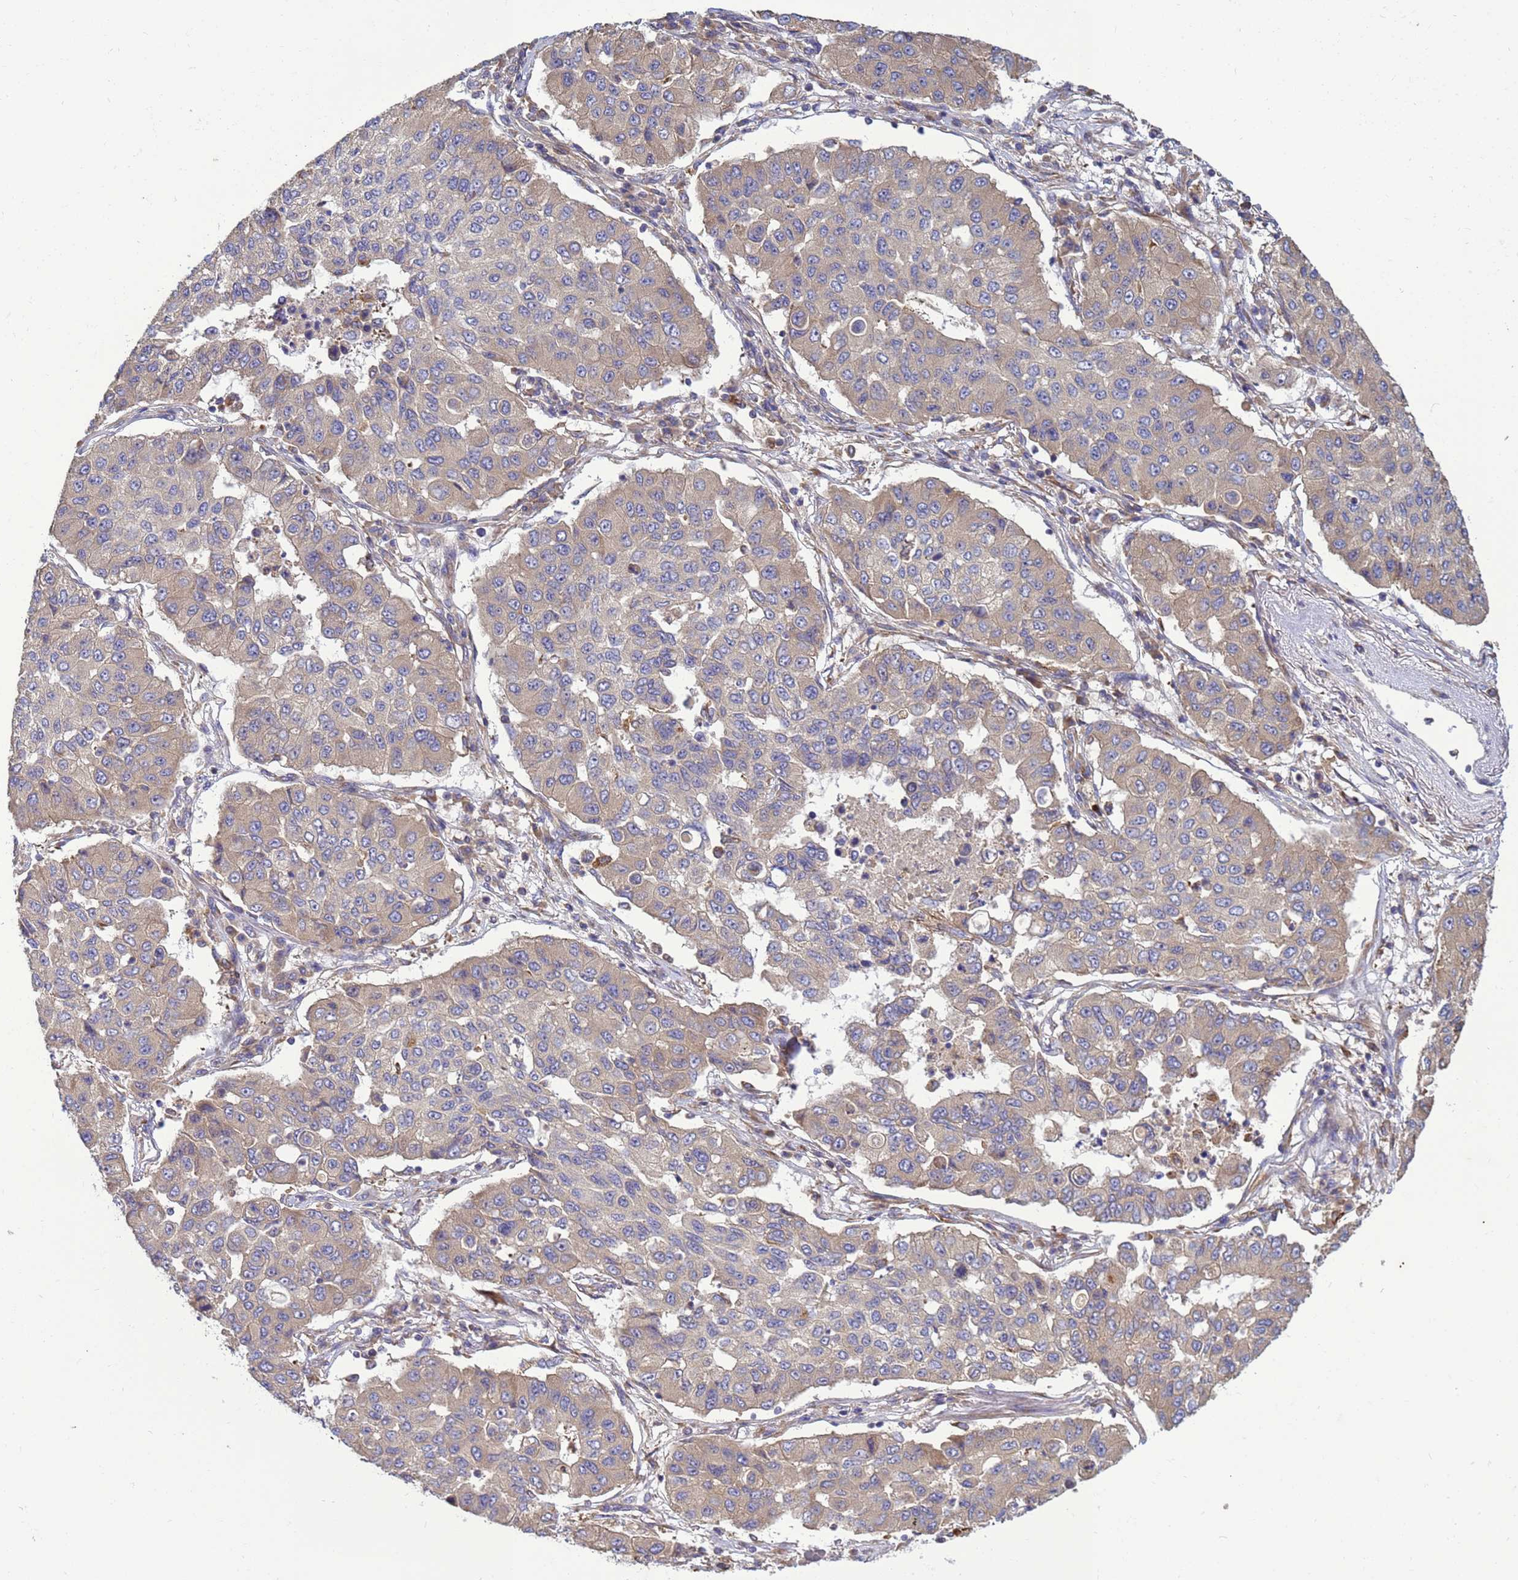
{"staining": {"intensity": "weak", "quantity": ">75%", "location": "cytoplasmic/membranous"}, "tissue": "lung cancer", "cell_type": "Tumor cells", "image_type": "cancer", "snomed": [{"axis": "morphology", "description": "Squamous cell carcinoma, NOS"}, {"axis": "topography", "description": "Lung"}], "caption": "The micrograph exhibits a brown stain indicating the presence of a protein in the cytoplasmic/membranous of tumor cells in lung cancer (squamous cell carcinoma).", "gene": "BECN1", "patient": {"sex": "male", "age": 74}}